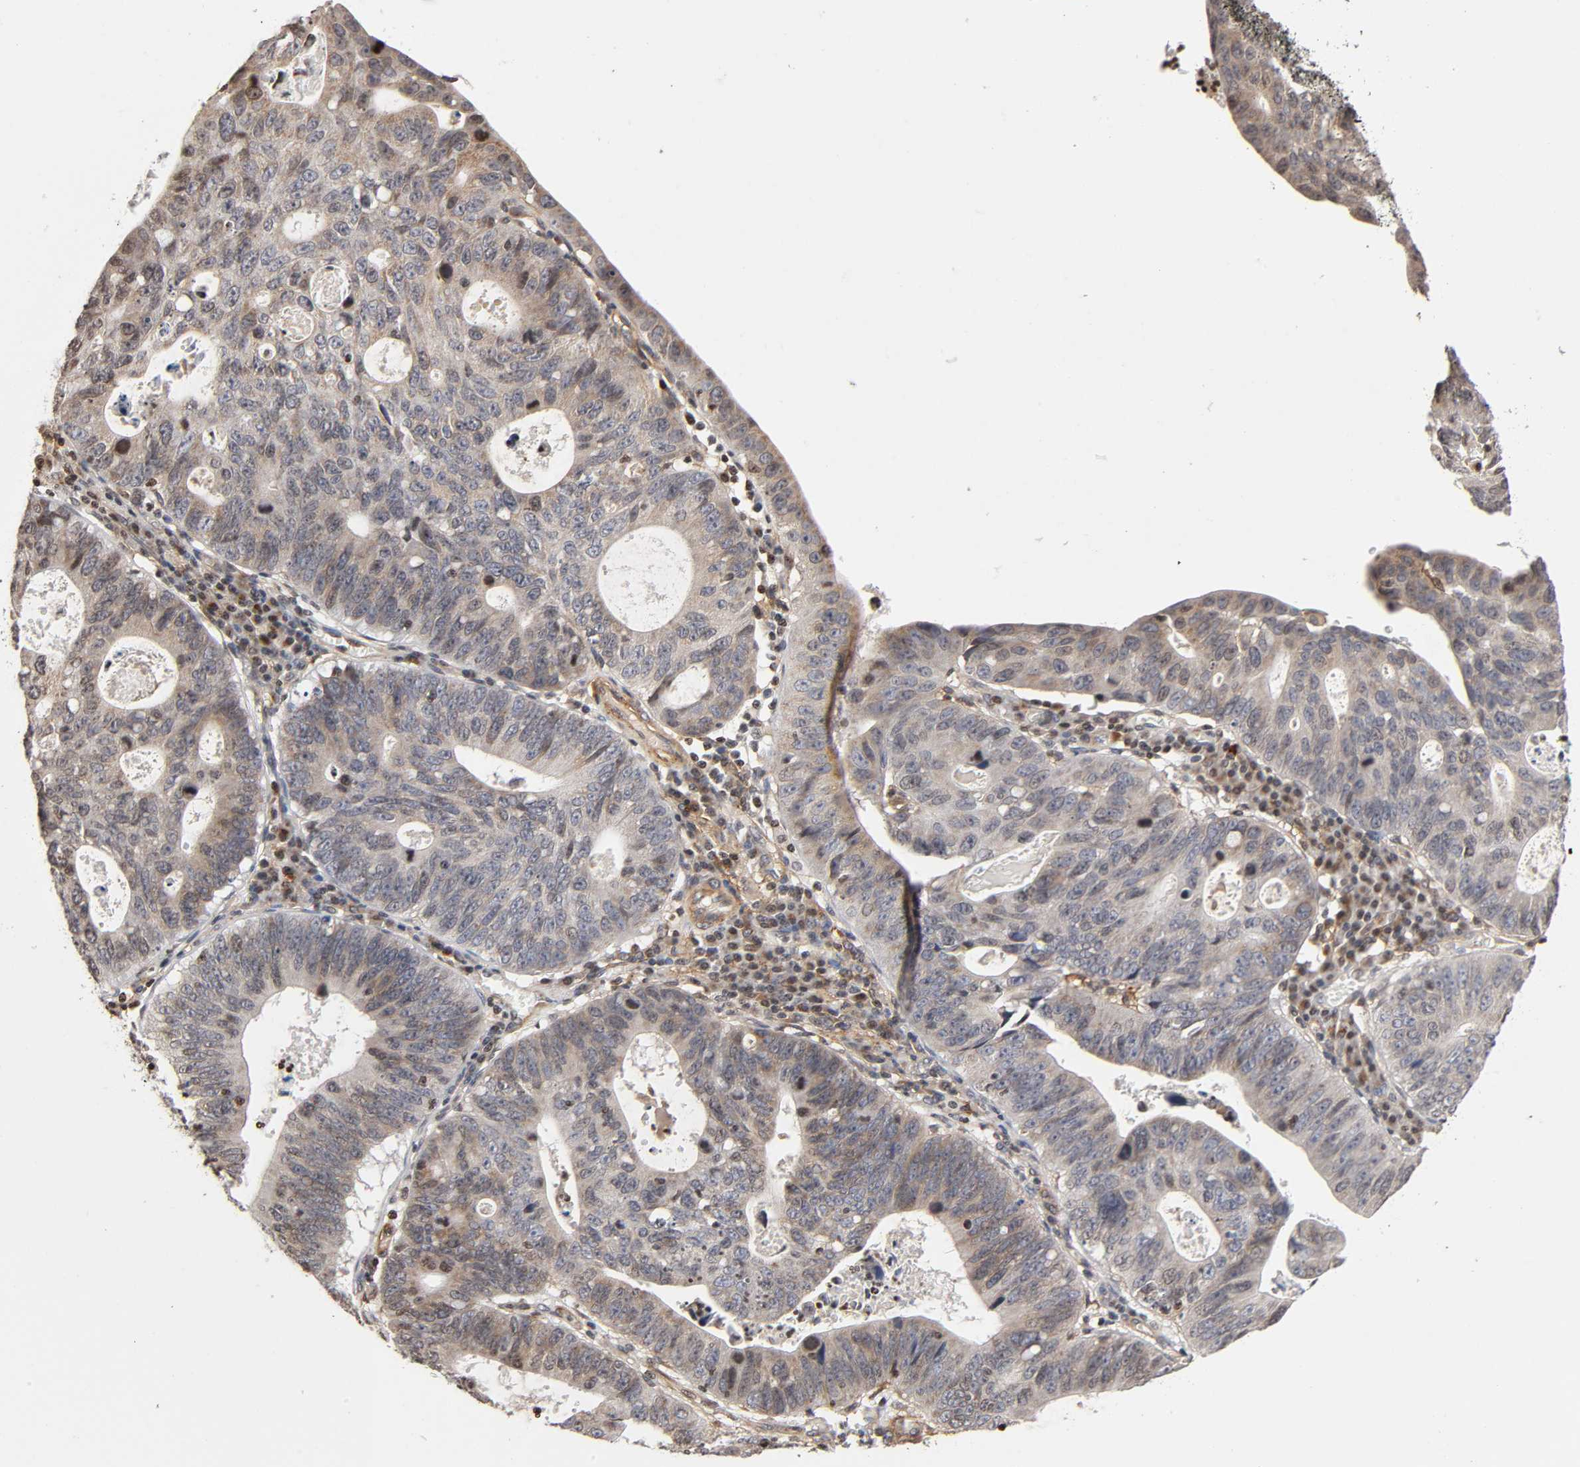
{"staining": {"intensity": "negative", "quantity": "none", "location": "none"}, "tissue": "stomach cancer", "cell_type": "Tumor cells", "image_type": "cancer", "snomed": [{"axis": "morphology", "description": "Adenocarcinoma, NOS"}, {"axis": "topography", "description": "Stomach"}], "caption": "There is no significant staining in tumor cells of stomach cancer (adenocarcinoma).", "gene": "ITGAV", "patient": {"sex": "male", "age": 59}}